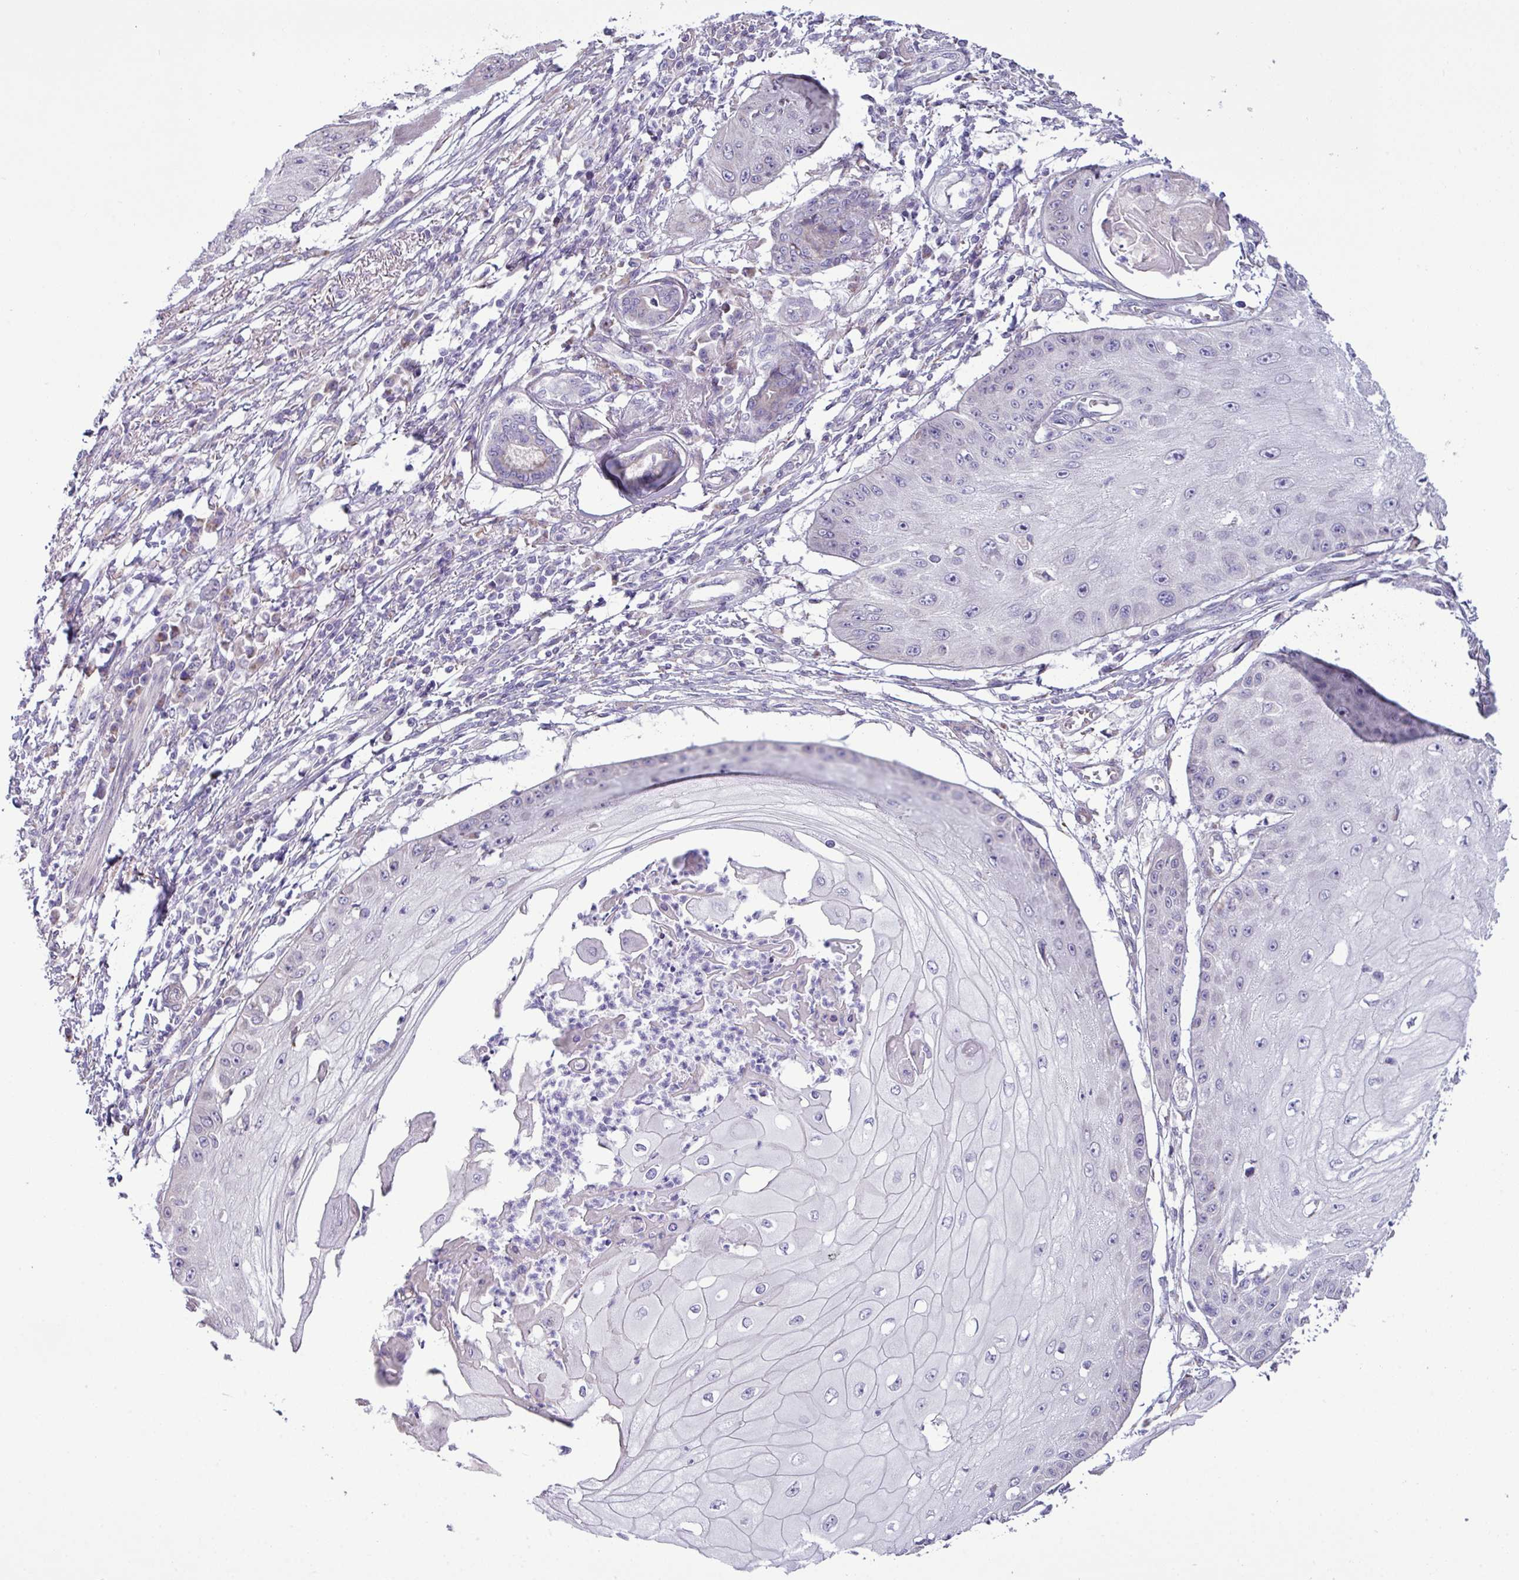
{"staining": {"intensity": "negative", "quantity": "none", "location": "none"}, "tissue": "skin cancer", "cell_type": "Tumor cells", "image_type": "cancer", "snomed": [{"axis": "morphology", "description": "Squamous cell carcinoma, NOS"}, {"axis": "topography", "description": "Skin"}], "caption": "DAB (3,3'-diaminobenzidine) immunohistochemical staining of human skin cancer (squamous cell carcinoma) exhibits no significant expression in tumor cells.", "gene": "IRGC", "patient": {"sex": "male", "age": 70}}